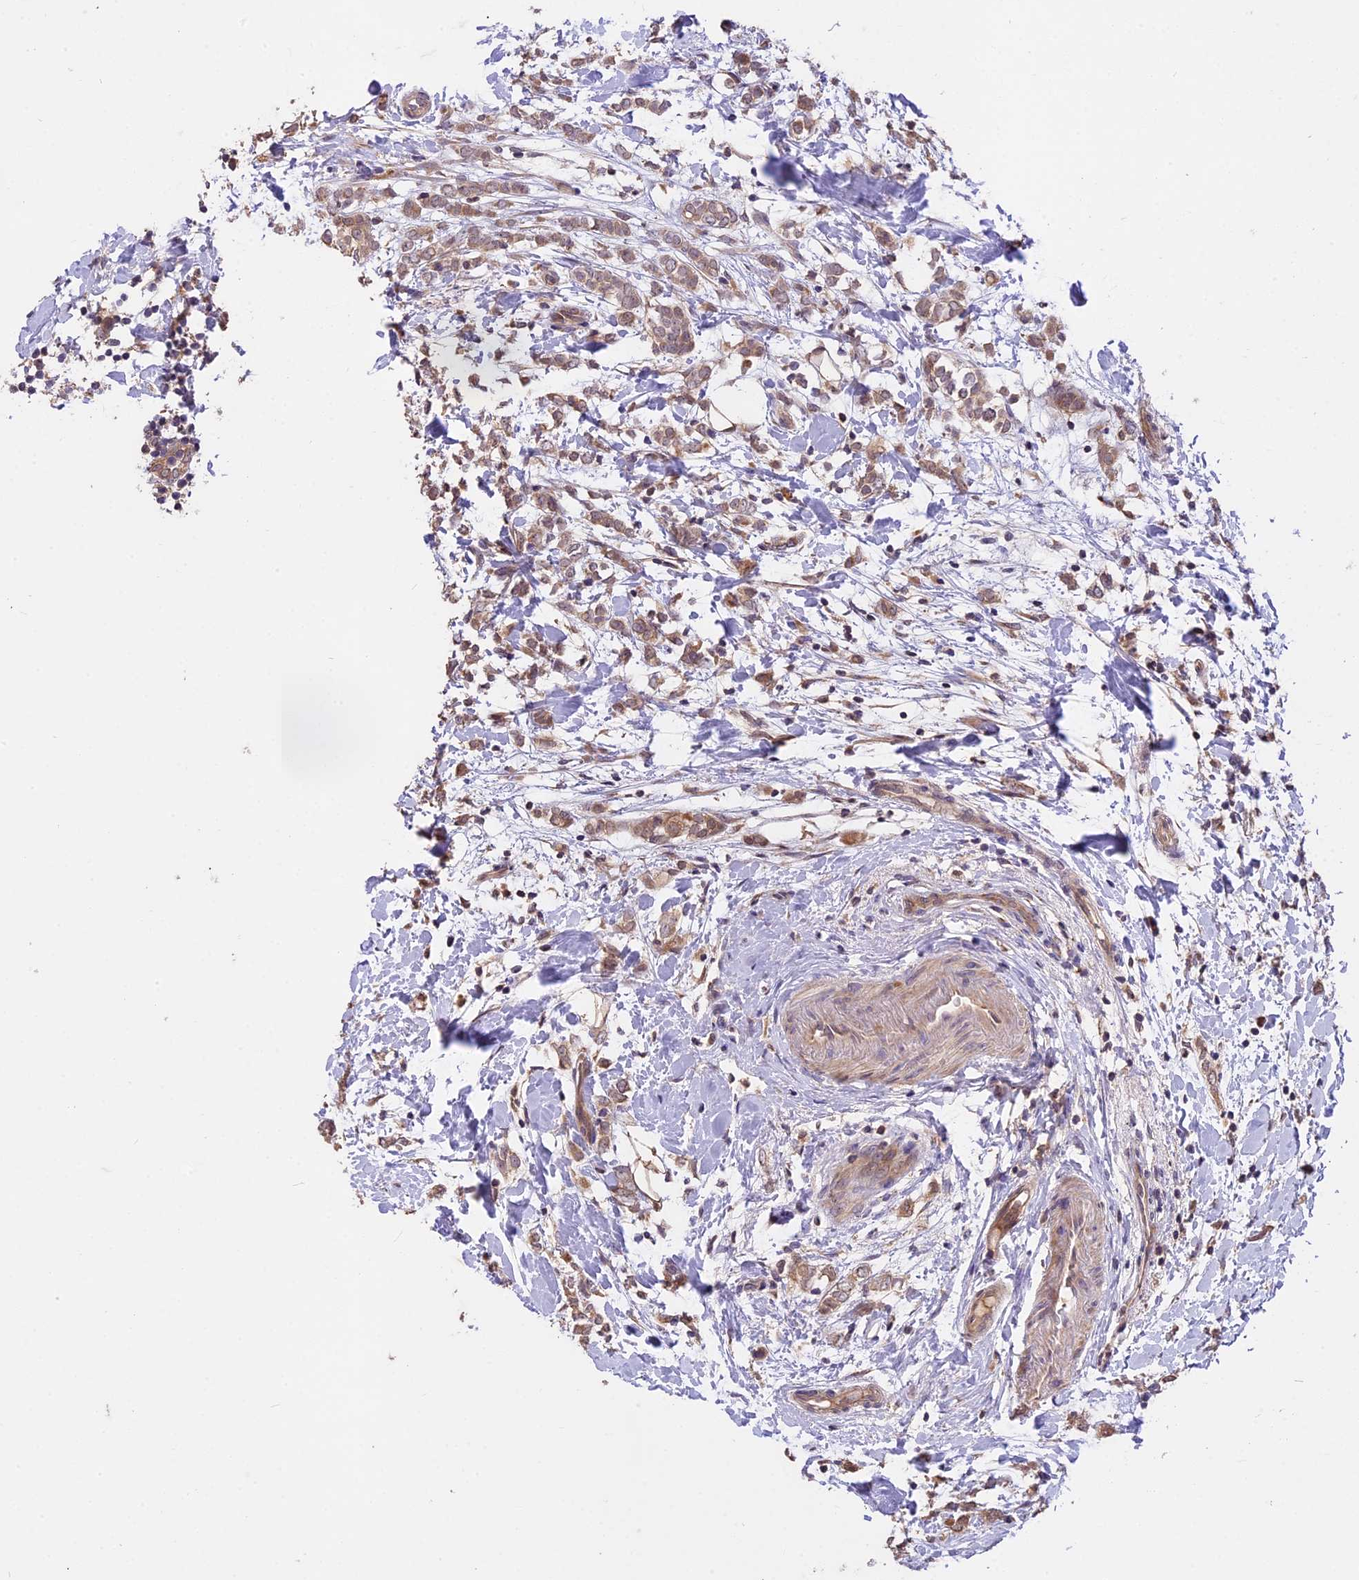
{"staining": {"intensity": "weak", "quantity": ">75%", "location": "cytoplasmic/membranous"}, "tissue": "breast cancer", "cell_type": "Tumor cells", "image_type": "cancer", "snomed": [{"axis": "morphology", "description": "Normal tissue, NOS"}, {"axis": "morphology", "description": "Lobular carcinoma"}, {"axis": "topography", "description": "Breast"}], "caption": "Breast cancer (lobular carcinoma) tissue reveals weak cytoplasmic/membranous staining in approximately >75% of tumor cells", "gene": "MEMO1", "patient": {"sex": "female", "age": 47}}